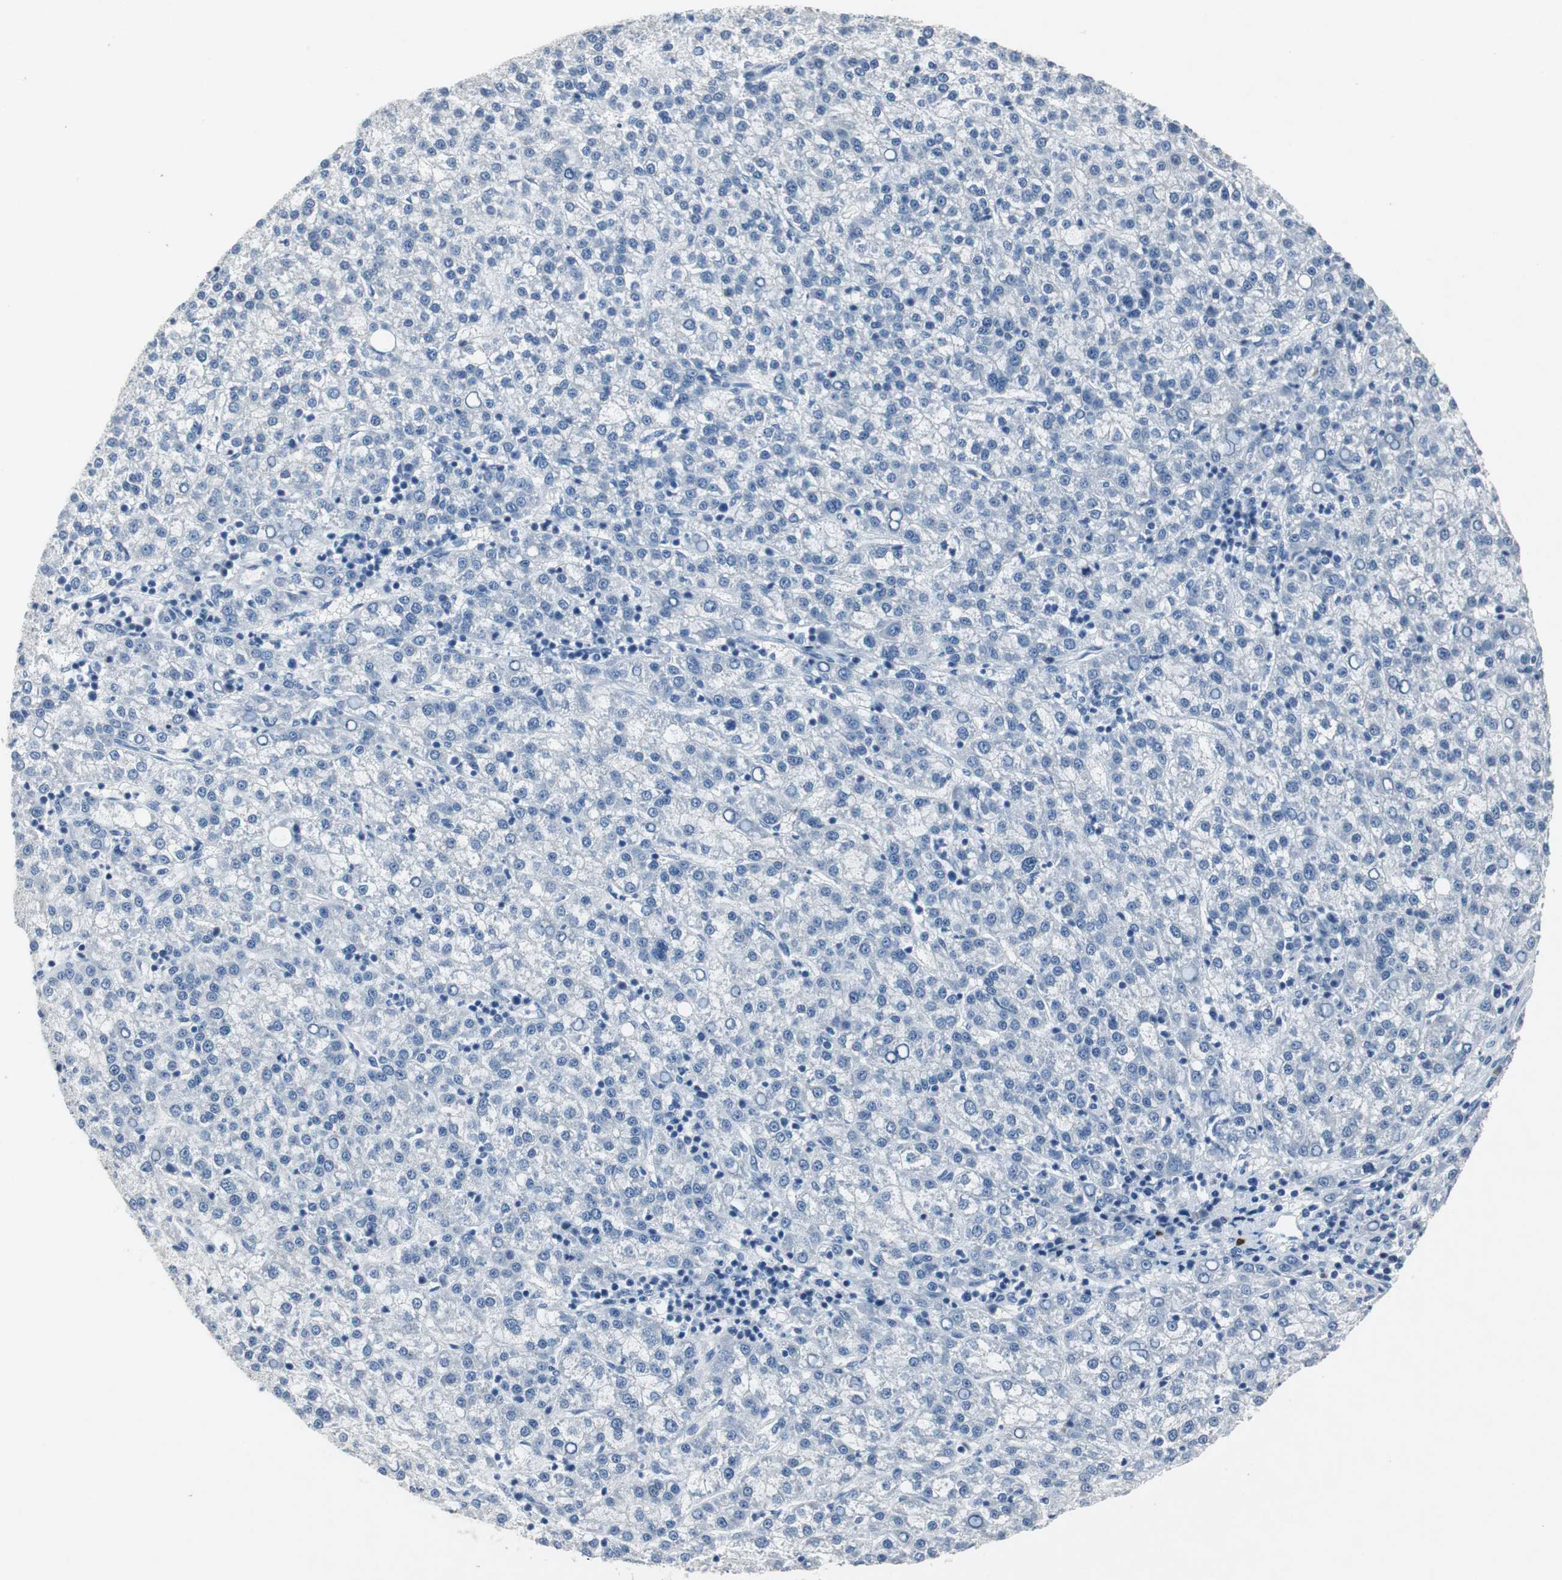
{"staining": {"intensity": "negative", "quantity": "none", "location": "none"}, "tissue": "liver cancer", "cell_type": "Tumor cells", "image_type": "cancer", "snomed": [{"axis": "morphology", "description": "Carcinoma, Hepatocellular, NOS"}, {"axis": "topography", "description": "Liver"}], "caption": "Liver hepatocellular carcinoma was stained to show a protein in brown. There is no significant positivity in tumor cells. Nuclei are stained in blue.", "gene": "LRP2", "patient": {"sex": "female", "age": 58}}